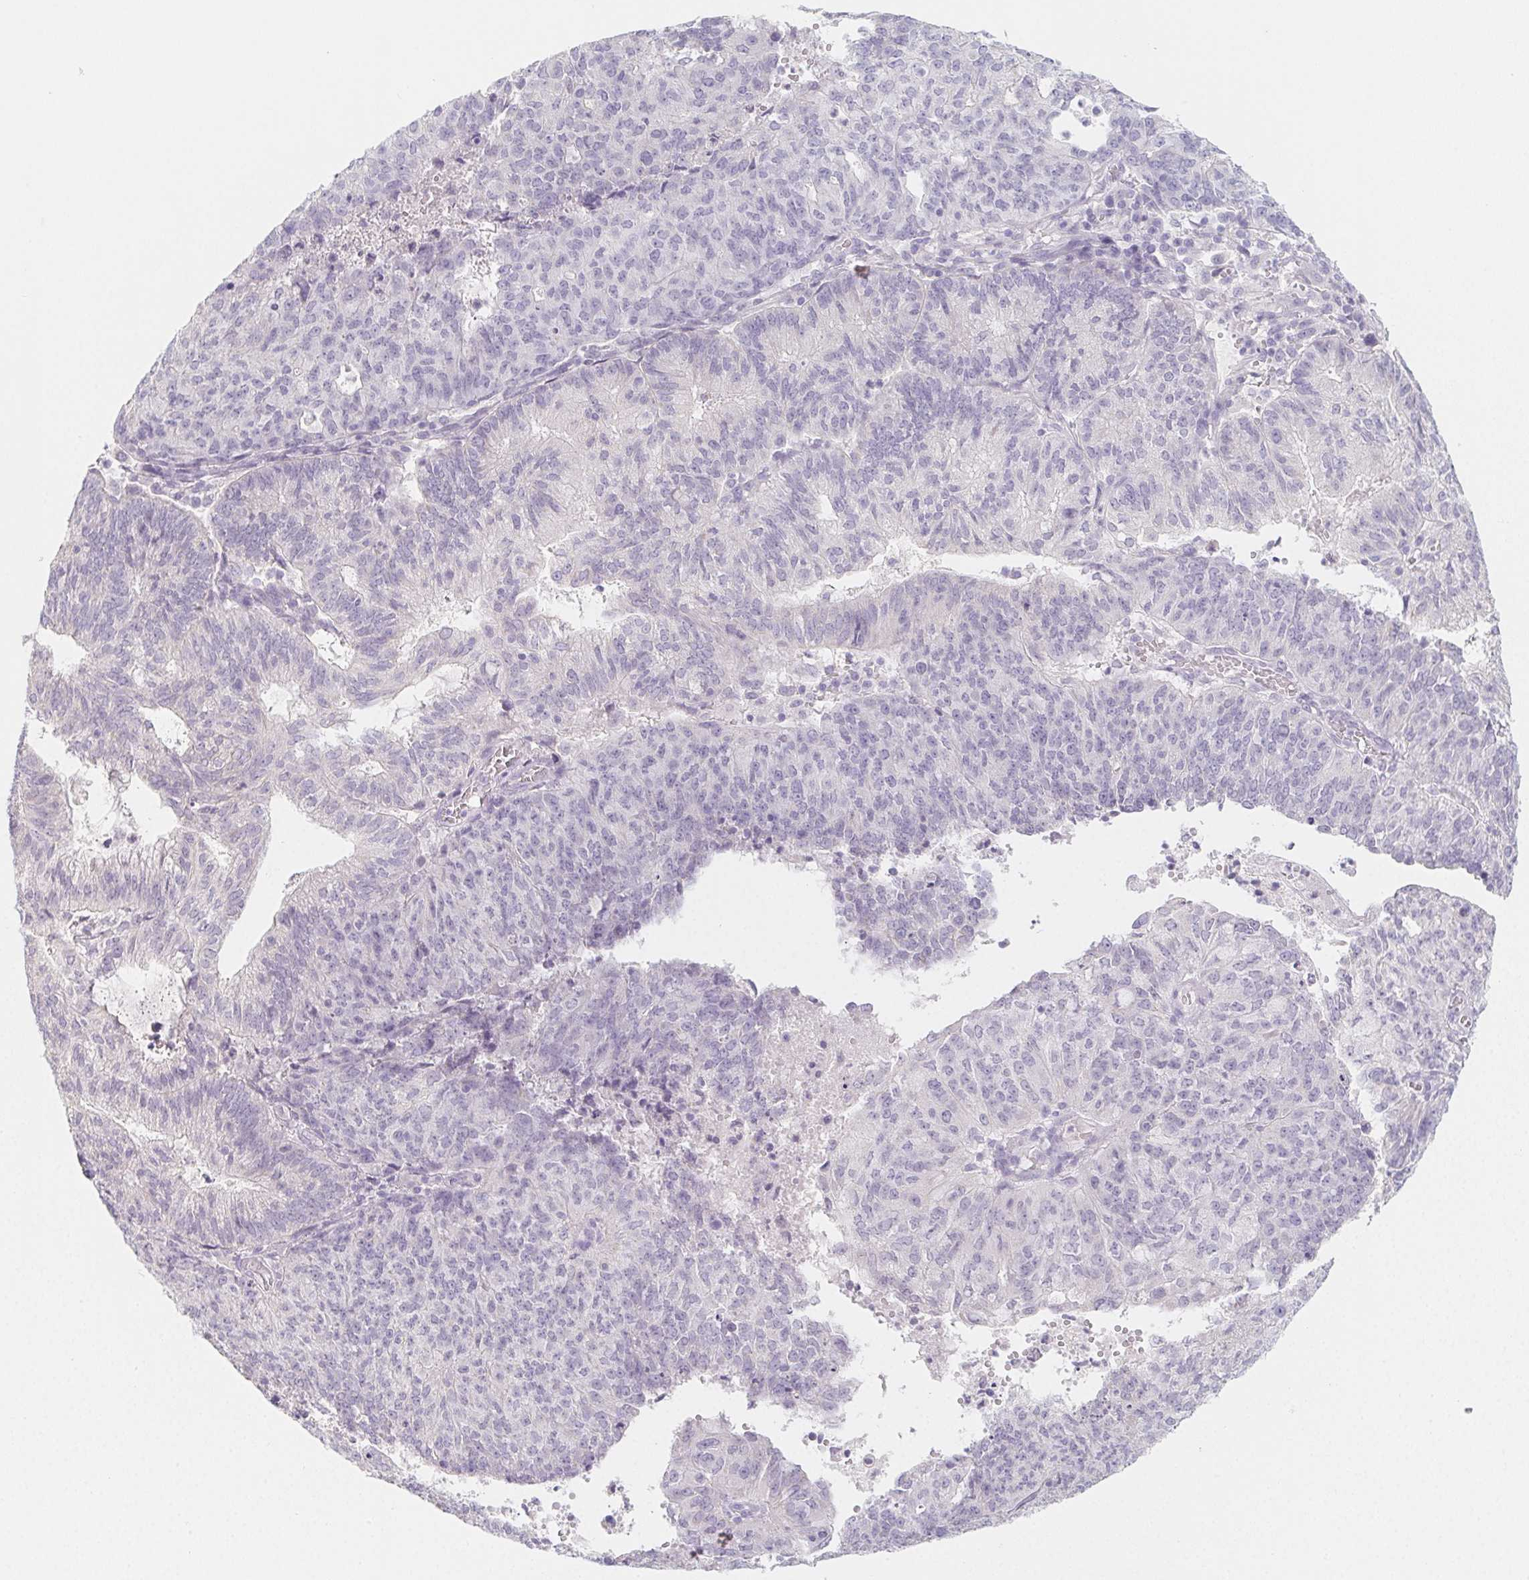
{"staining": {"intensity": "negative", "quantity": "none", "location": "none"}, "tissue": "endometrial cancer", "cell_type": "Tumor cells", "image_type": "cancer", "snomed": [{"axis": "morphology", "description": "Adenocarcinoma, NOS"}, {"axis": "topography", "description": "Endometrium"}], "caption": "This is an immunohistochemistry photomicrograph of human adenocarcinoma (endometrial). There is no positivity in tumor cells.", "gene": "GLIPR1L1", "patient": {"sex": "female", "age": 82}}